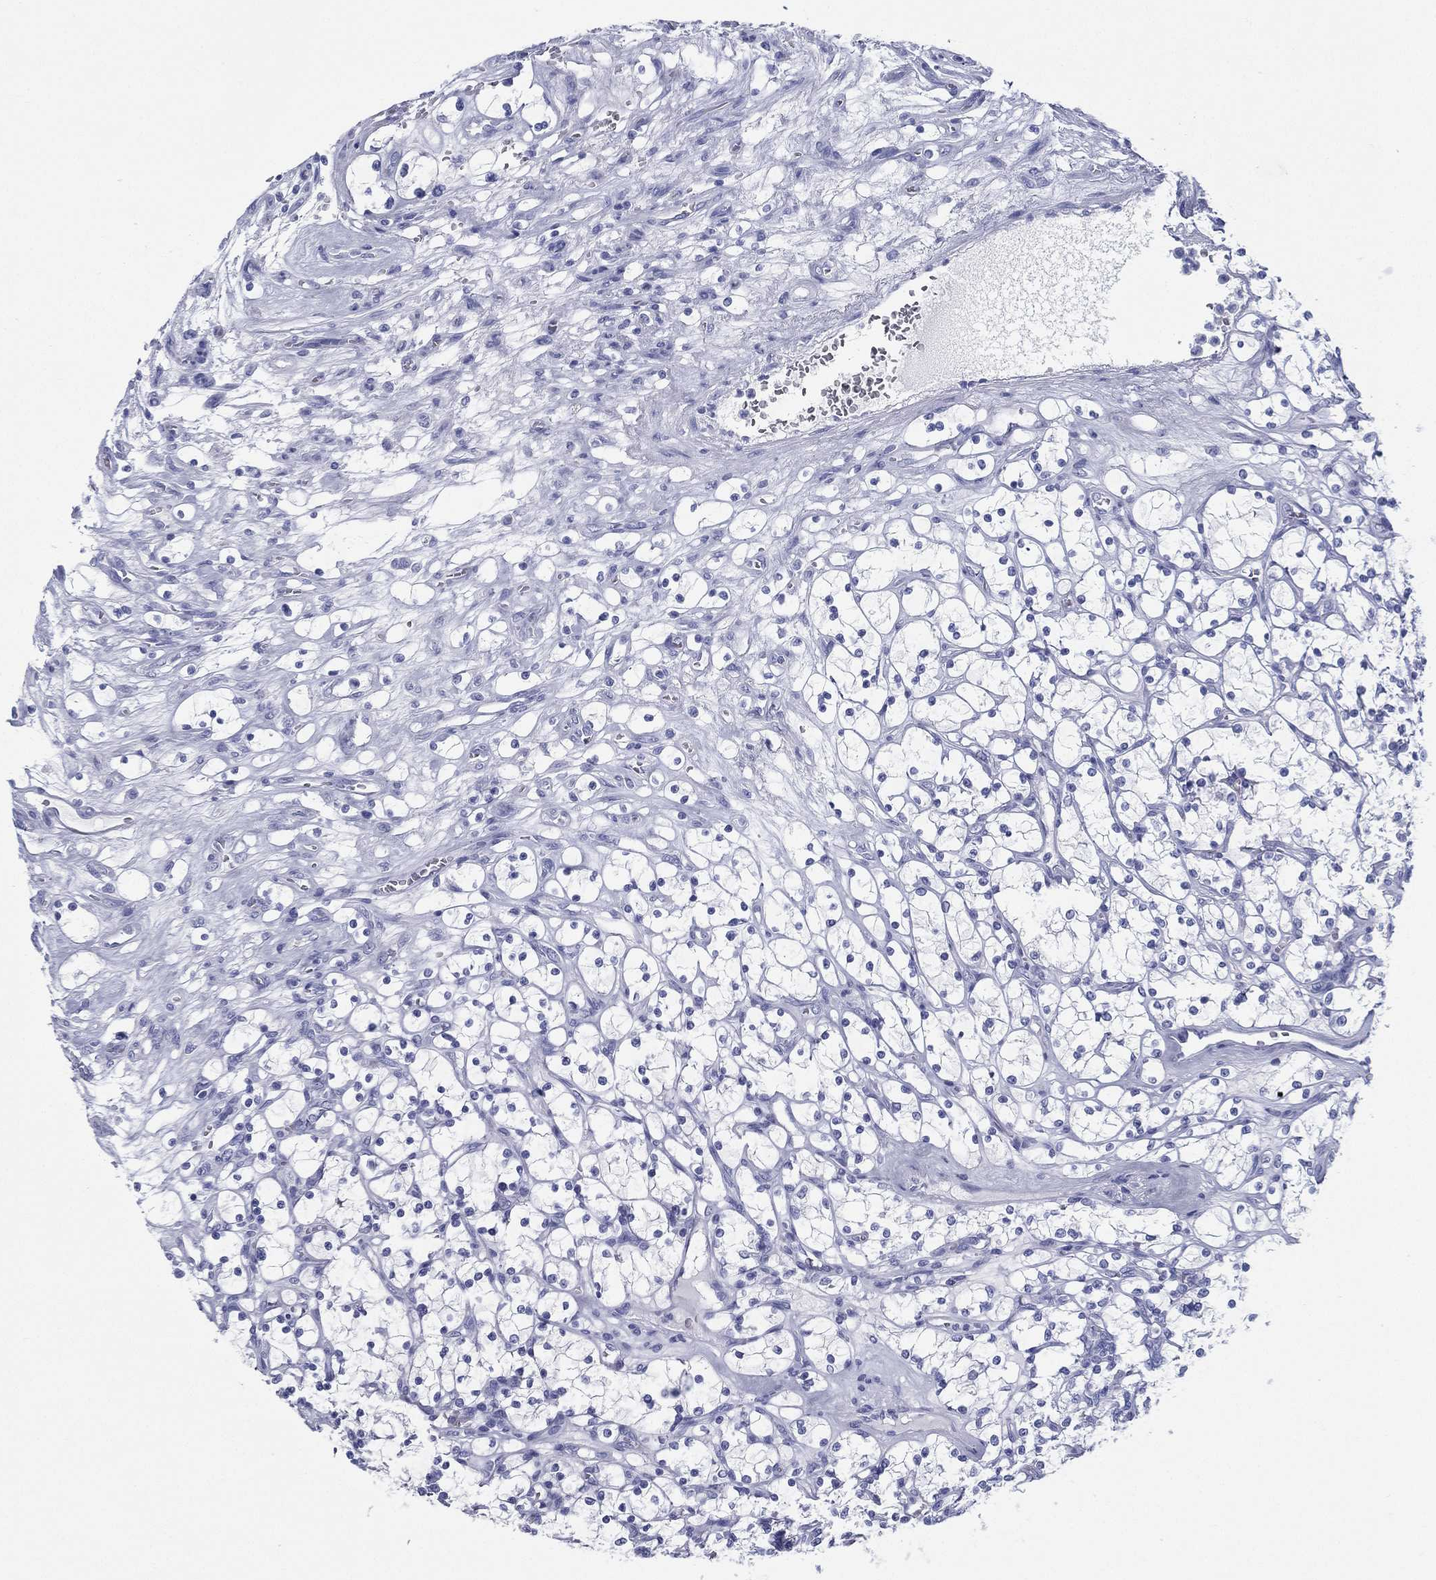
{"staining": {"intensity": "negative", "quantity": "none", "location": "none"}, "tissue": "renal cancer", "cell_type": "Tumor cells", "image_type": "cancer", "snomed": [{"axis": "morphology", "description": "Adenocarcinoma, NOS"}, {"axis": "topography", "description": "Kidney"}], "caption": "High power microscopy photomicrograph of an immunohistochemistry micrograph of renal cancer, revealing no significant expression in tumor cells.", "gene": "RSPH4A", "patient": {"sex": "female", "age": 69}}